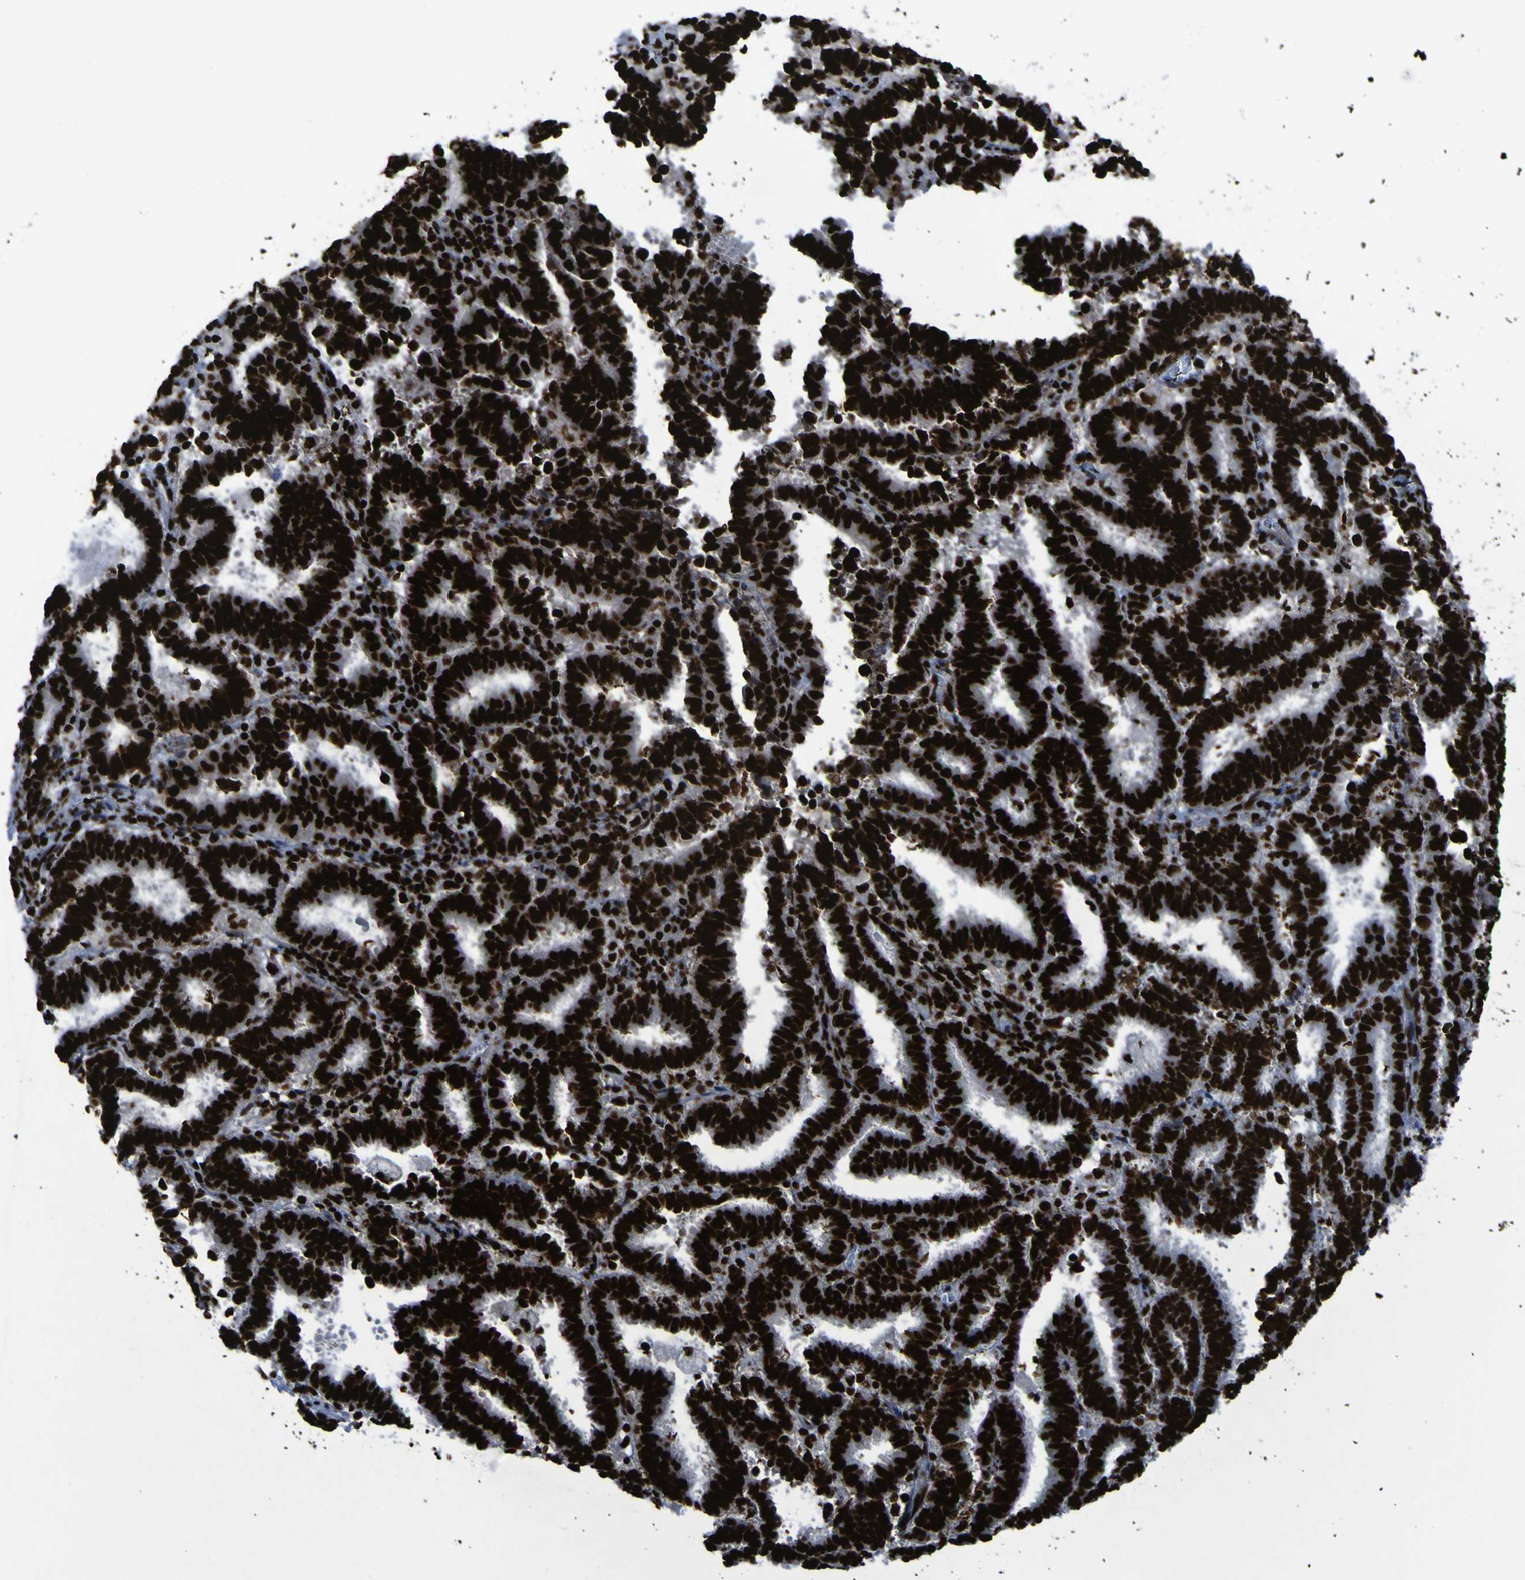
{"staining": {"intensity": "strong", "quantity": ">75%", "location": "nuclear"}, "tissue": "endometrial cancer", "cell_type": "Tumor cells", "image_type": "cancer", "snomed": [{"axis": "morphology", "description": "Adenocarcinoma, NOS"}, {"axis": "topography", "description": "Uterus"}], "caption": "This is an image of immunohistochemistry staining of adenocarcinoma (endometrial), which shows strong positivity in the nuclear of tumor cells.", "gene": "NPM1", "patient": {"sex": "female", "age": 83}}